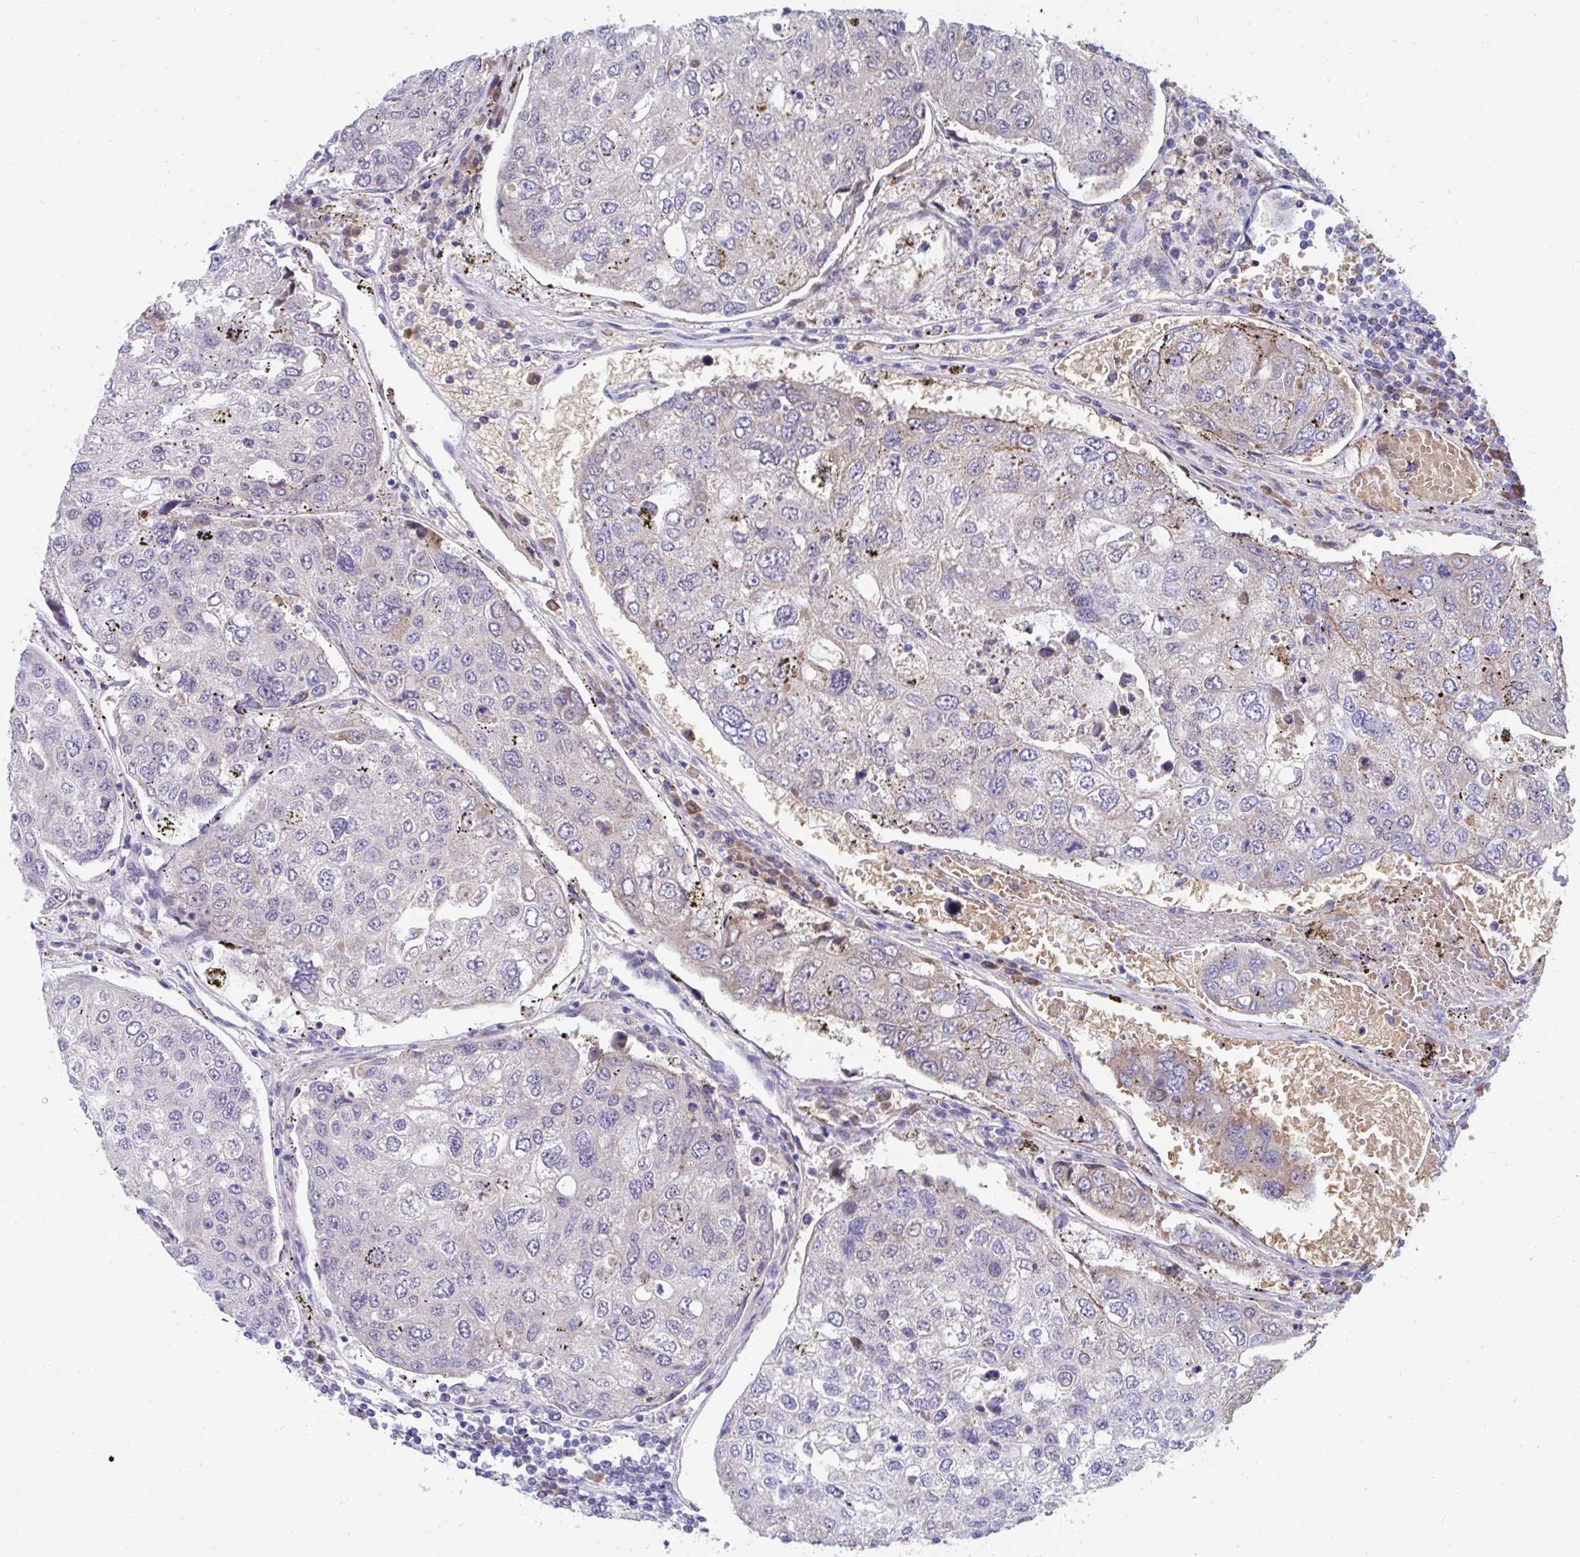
{"staining": {"intensity": "negative", "quantity": "none", "location": "none"}, "tissue": "urothelial cancer", "cell_type": "Tumor cells", "image_type": "cancer", "snomed": [{"axis": "morphology", "description": "Urothelial carcinoma, High grade"}, {"axis": "topography", "description": "Lymph node"}, {"axis": "topography", "description": "Urinary bladder"}], "caption": "There is no significant expression in tumor cells of urothelial carcinoma (high-grade).", "gene": "MROH2B", "patient": {"sex": "male", "age": 51}}